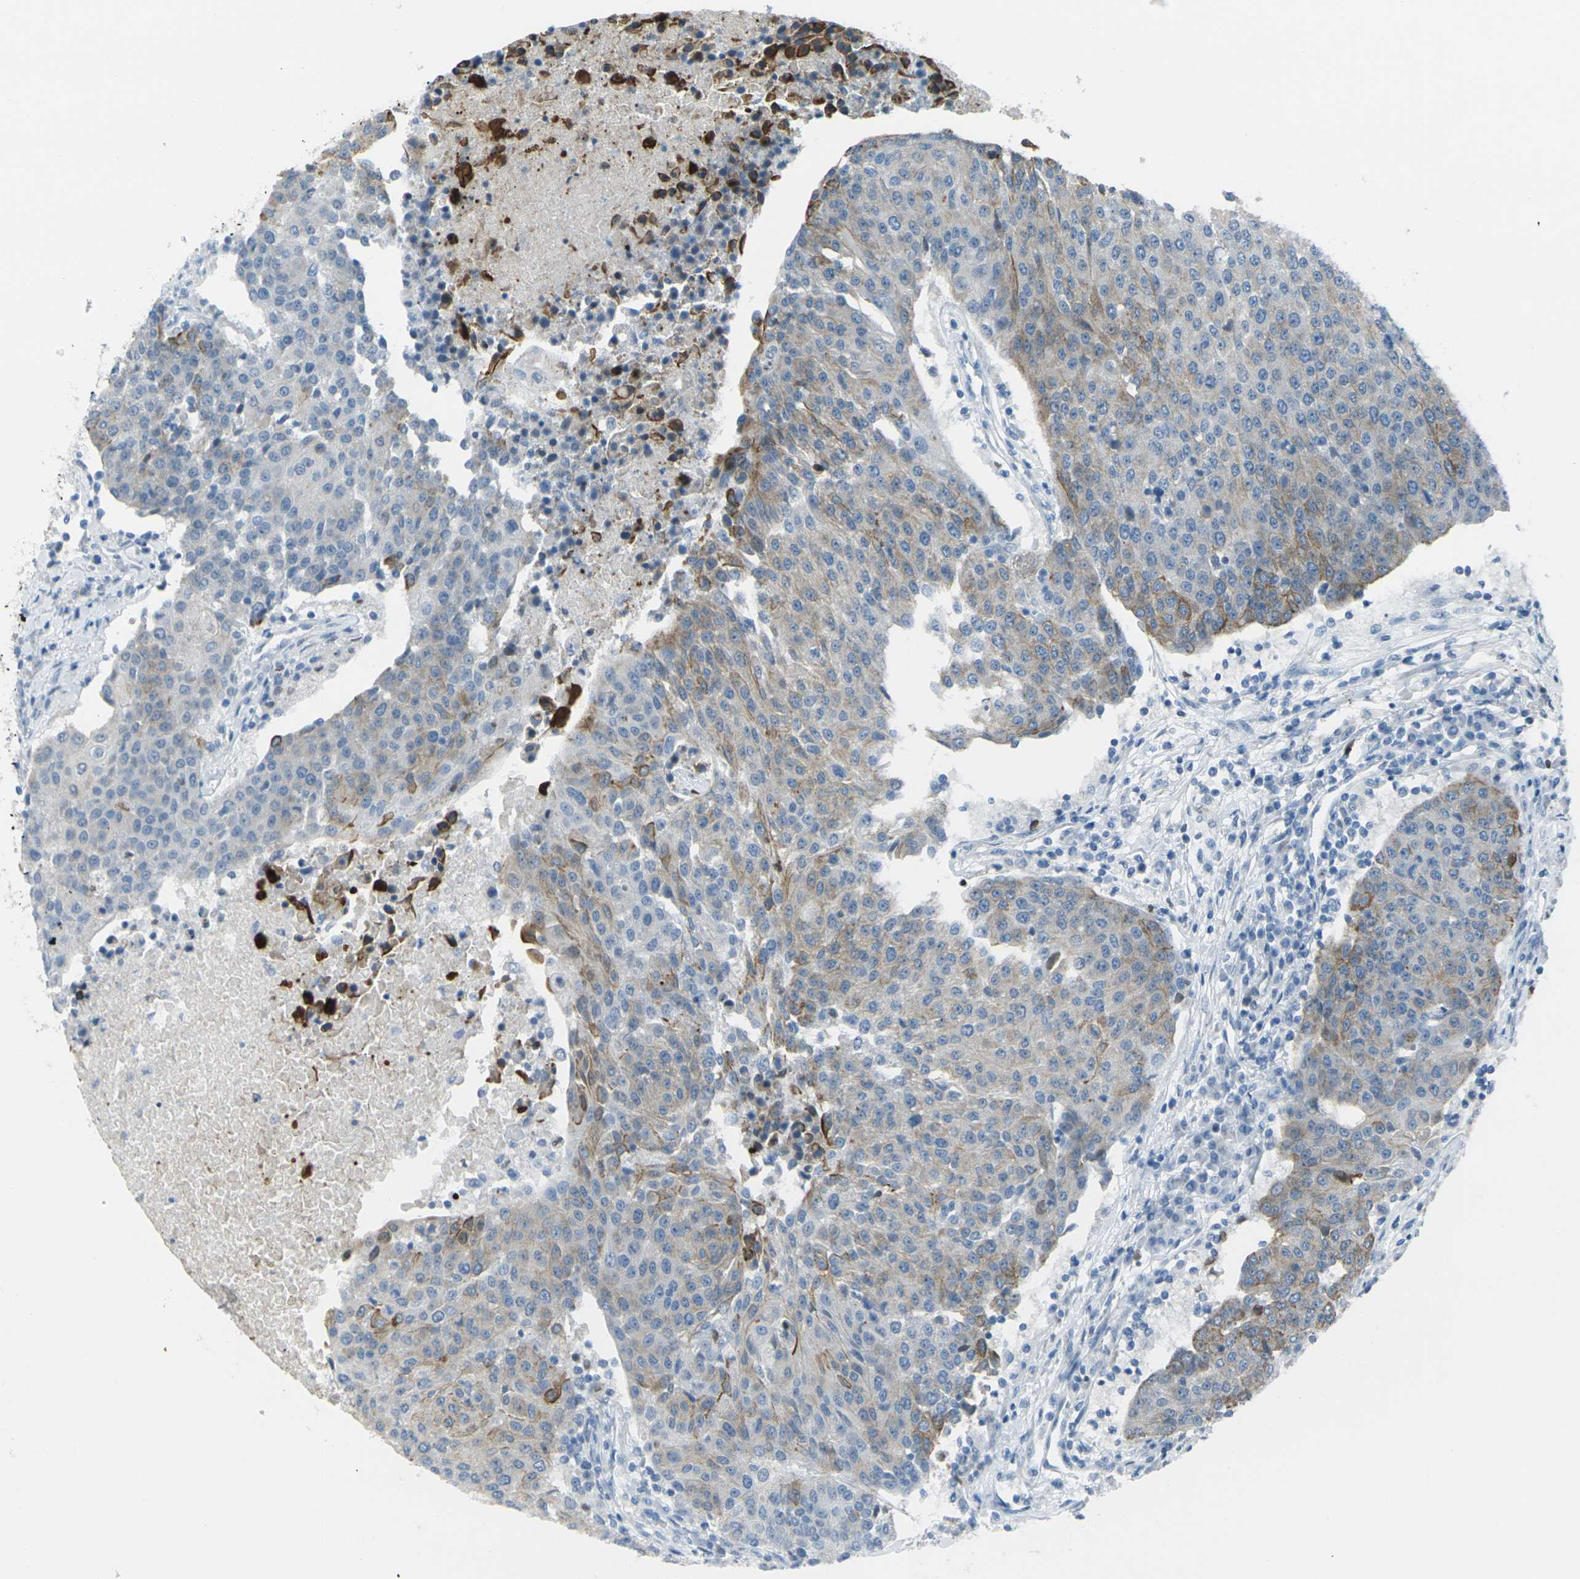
{"staining": {"intensity": "moderate", "quantity": "<25%", "location": "cytoplasmic/membranous"}, "tissue": "urothelial cancer", "cell_type": "Tumor cells", "image_type": "cancer", "snomed": [{"axis": "morphology", "description": "Urothelial carcinoma, High grade"}, {"axis": "topography", "description": "Urinary bladder"}], "caption": "Immunohistochemical staining of urothelial carcinoma (high-grade) exhibits low levels of moderate cytoplasmic/membranous positivity in approximately <25% of tumor cells.", "gene": "ANKRD46", "patient": {"sex": "female", "age": 85}}